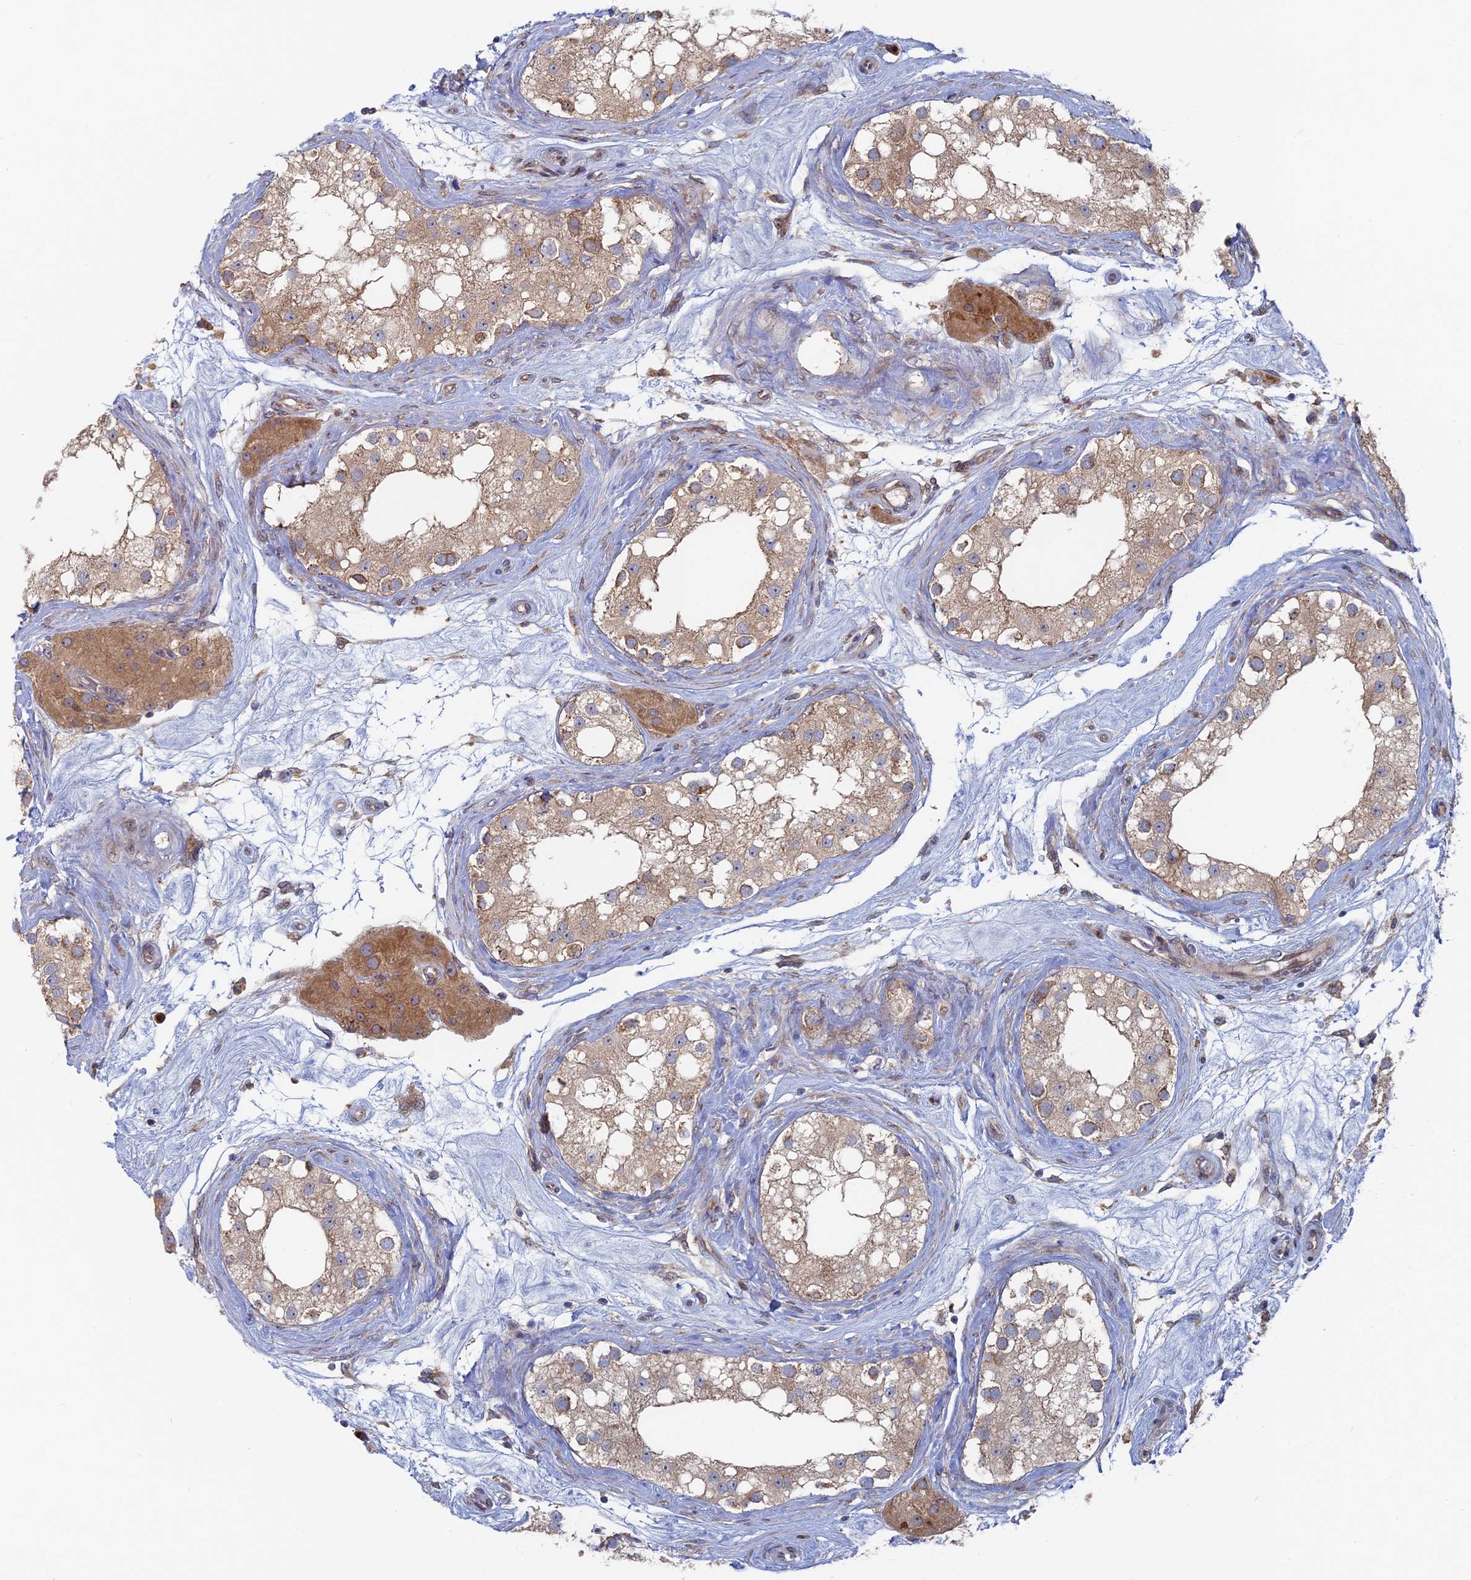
{"staining": {"intensity": "moderate", "quantity": ">75%", "location": "cytoplasmic/membranous"}, "tissue": "testis", "cell_type": "Cells in seminiferous ducts", "image_type": "normal", "snomed": [{"axis": "morphology", "description": "Normal tissue, NOS"}, {"axis": "topography", "description": "Testis"}], "caption": "This micrograph demonstrates immunohistochemistry (IHC) staining of normal testis, with medium moderate cytoplasmic/membranous staining in approximately >75% of cells in seminiferous ducts.", "gene": "TBC1D30", "patient": {"sex": "male", "age": 84}}